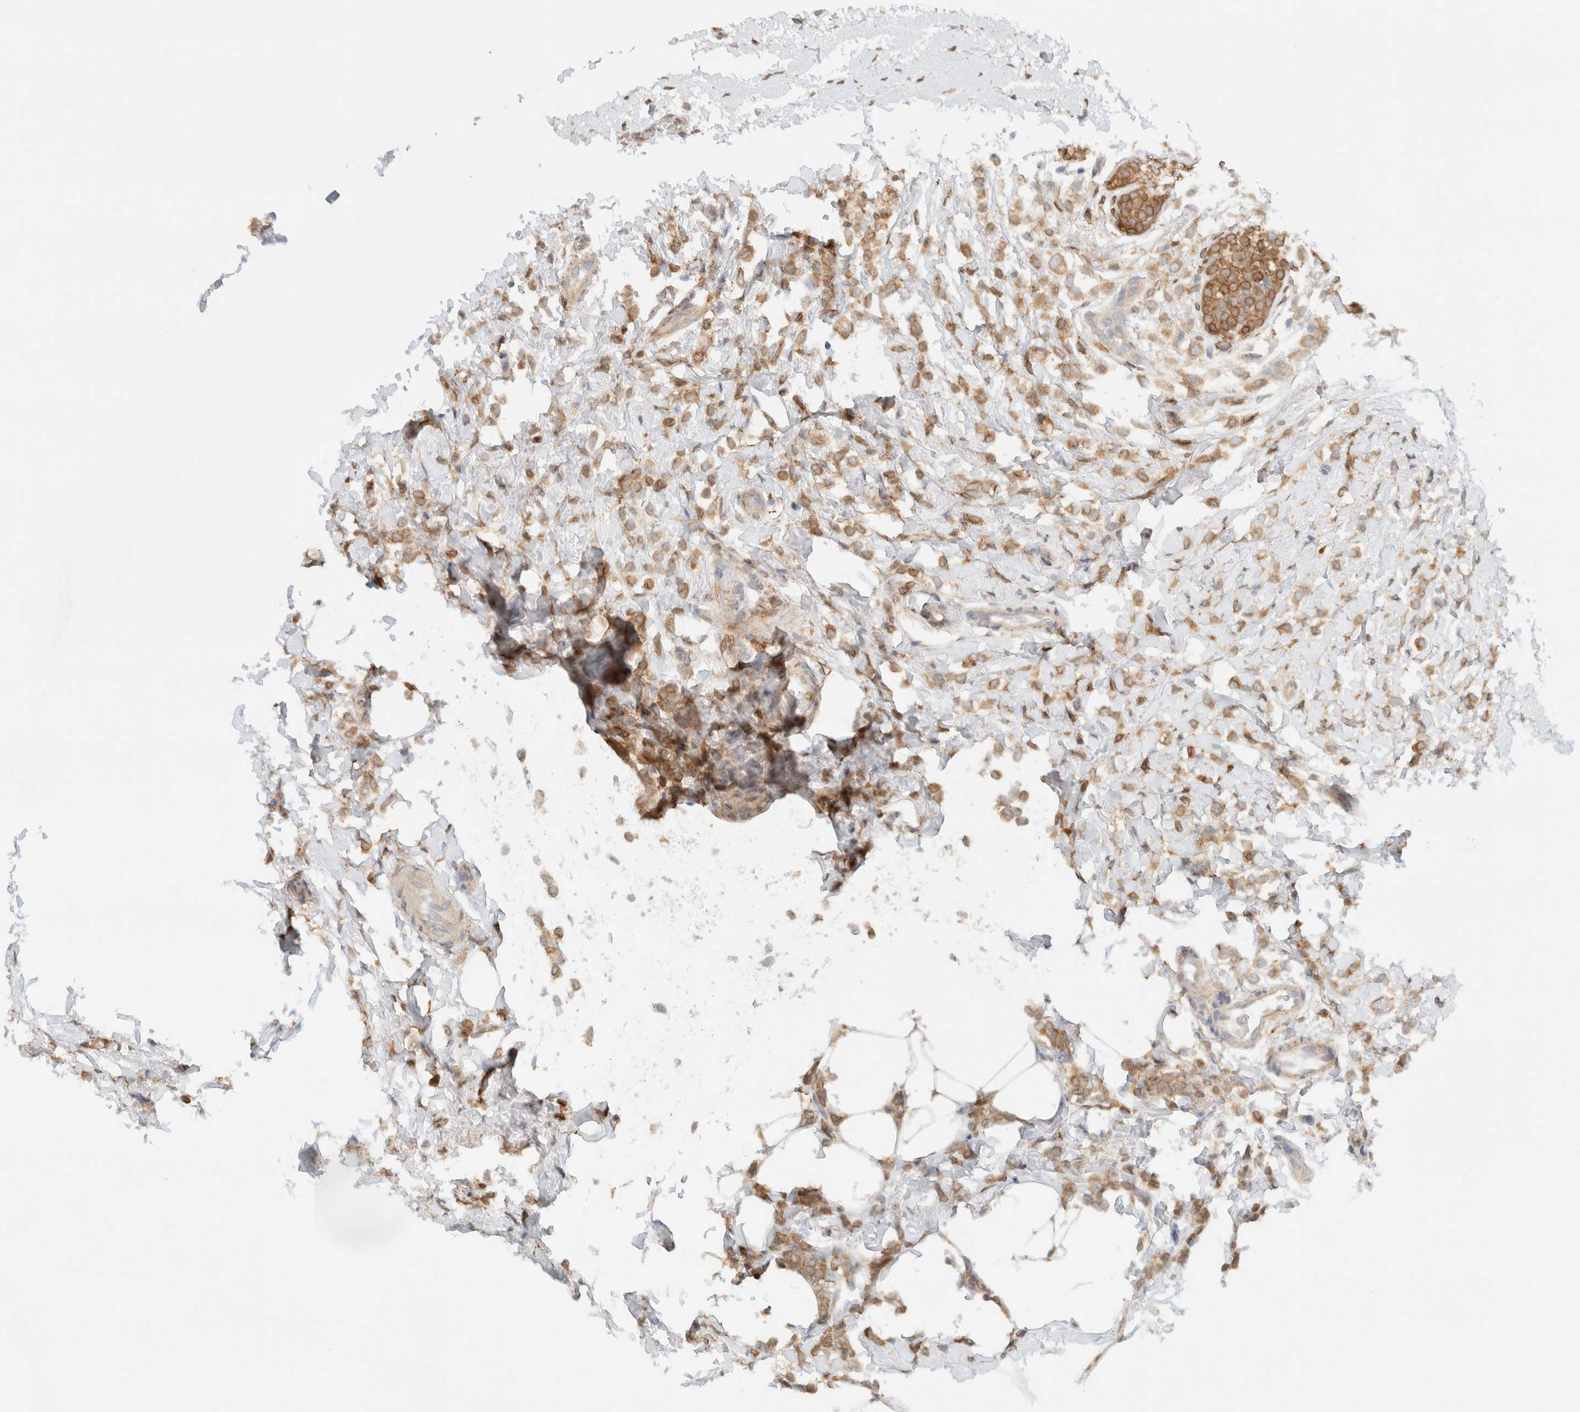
{"staining": {"intensity": "moderate", "quantity": ">75%", "location": "cytoplasmic/membranous"}, "tissue": "breast cancer", "cell_type": "Tumor cells", "image_type": "cancer", "snomed": [{"axis": "morphology", "description": "Lobular carcinoma"}, {"axis": "topography", "description": "Breast"}], "caption": "Moderate cytoplasmic/membranous positivity is present in about >75% of tumor cells in breast lobular carcinoma.", "gene": "NT5C", "patient": {"sex": "female", "age": 50}}